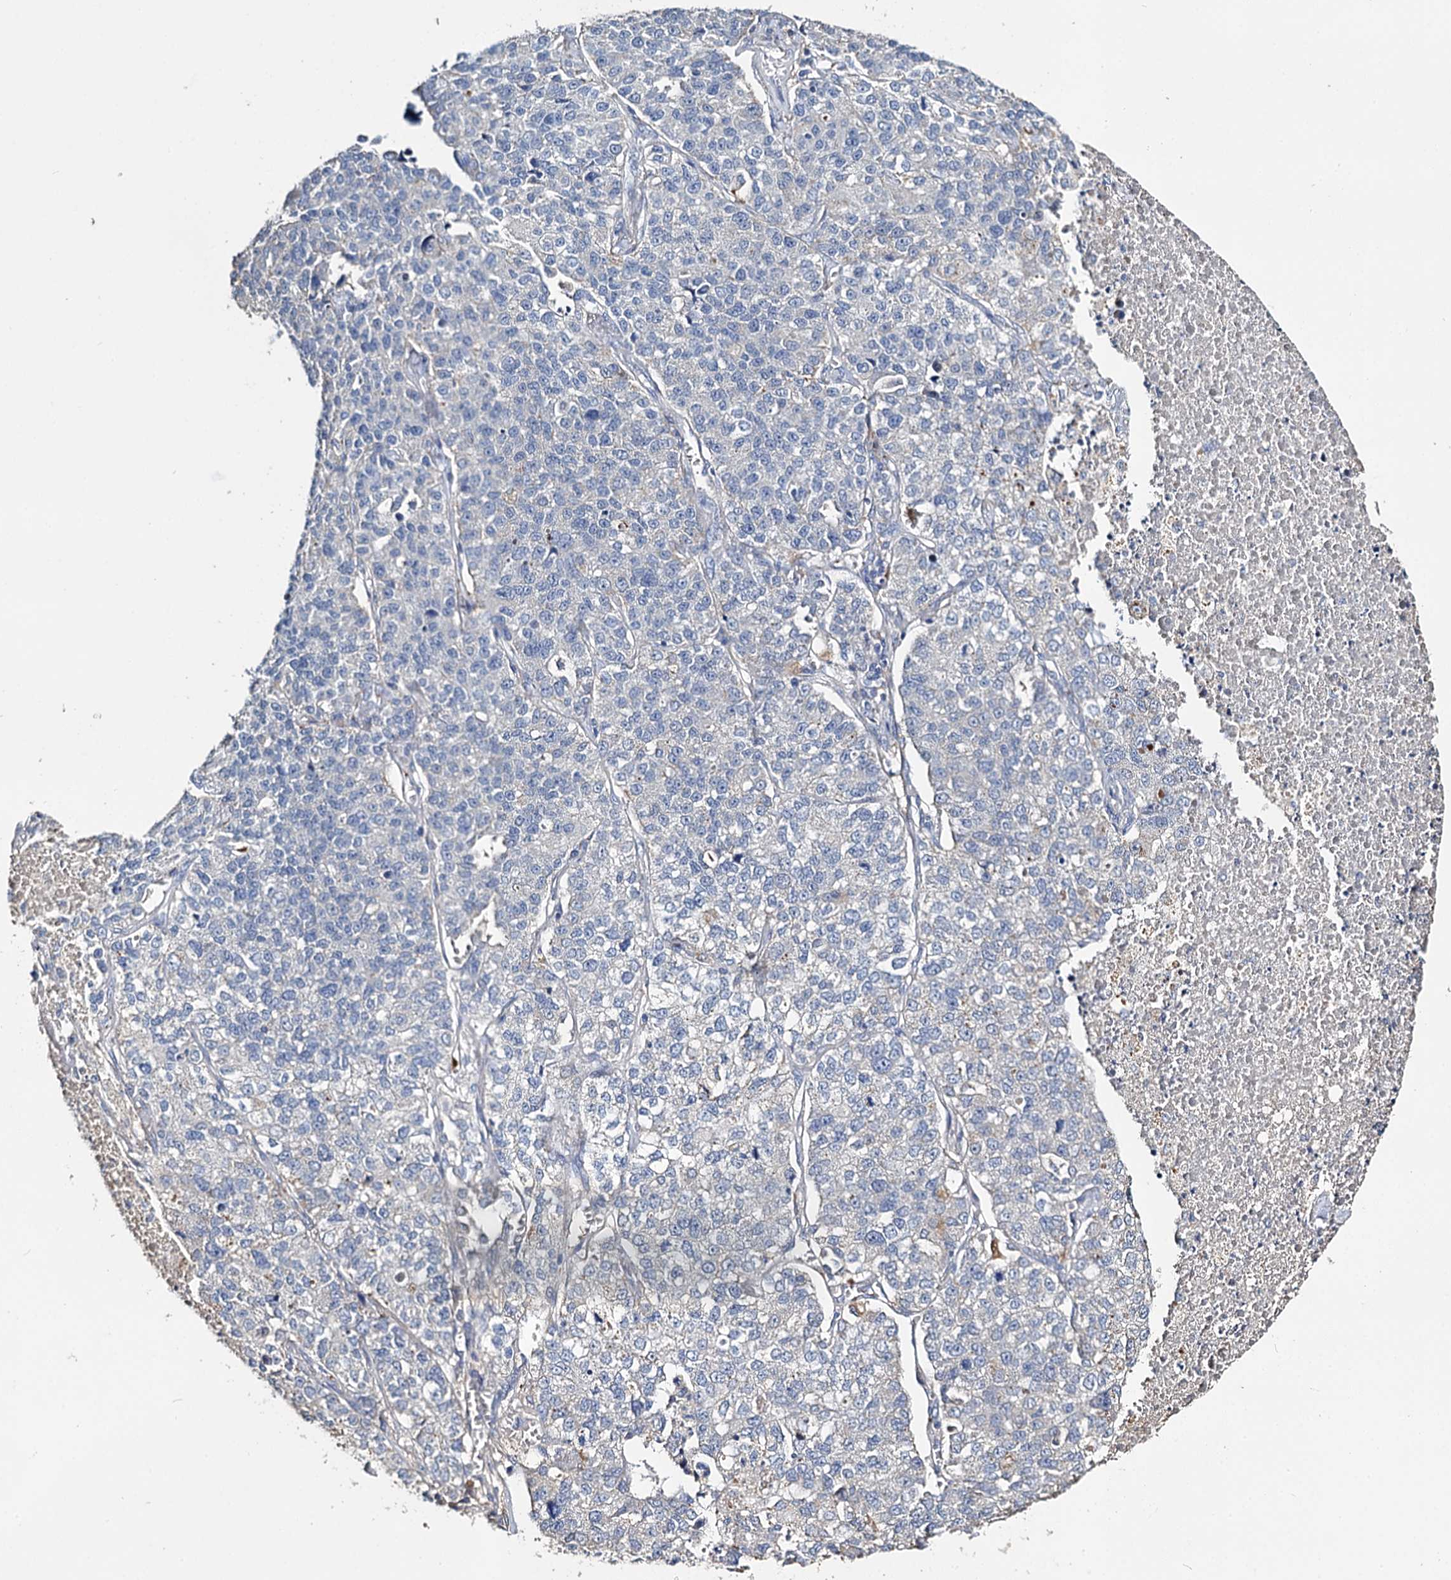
{"staining": {"intensity": "negative", "quantity": "none", "location": "none"}, "tissue": "lung cancer", "cell_type": "Tumor cells", "image_type": "cancer", "snomed": [{"axis": "morphology", "description": "Adenocarcinoma, NOS"}, {"axis": "topography", "description": "Lung"}], "caption": "DAB immunohistochemical staining of adenocarcinoma (lung) reveals no significant staining in tumor cells.", "gene": "DNAH6", "patient": {"sex": "male", "age": 49}}